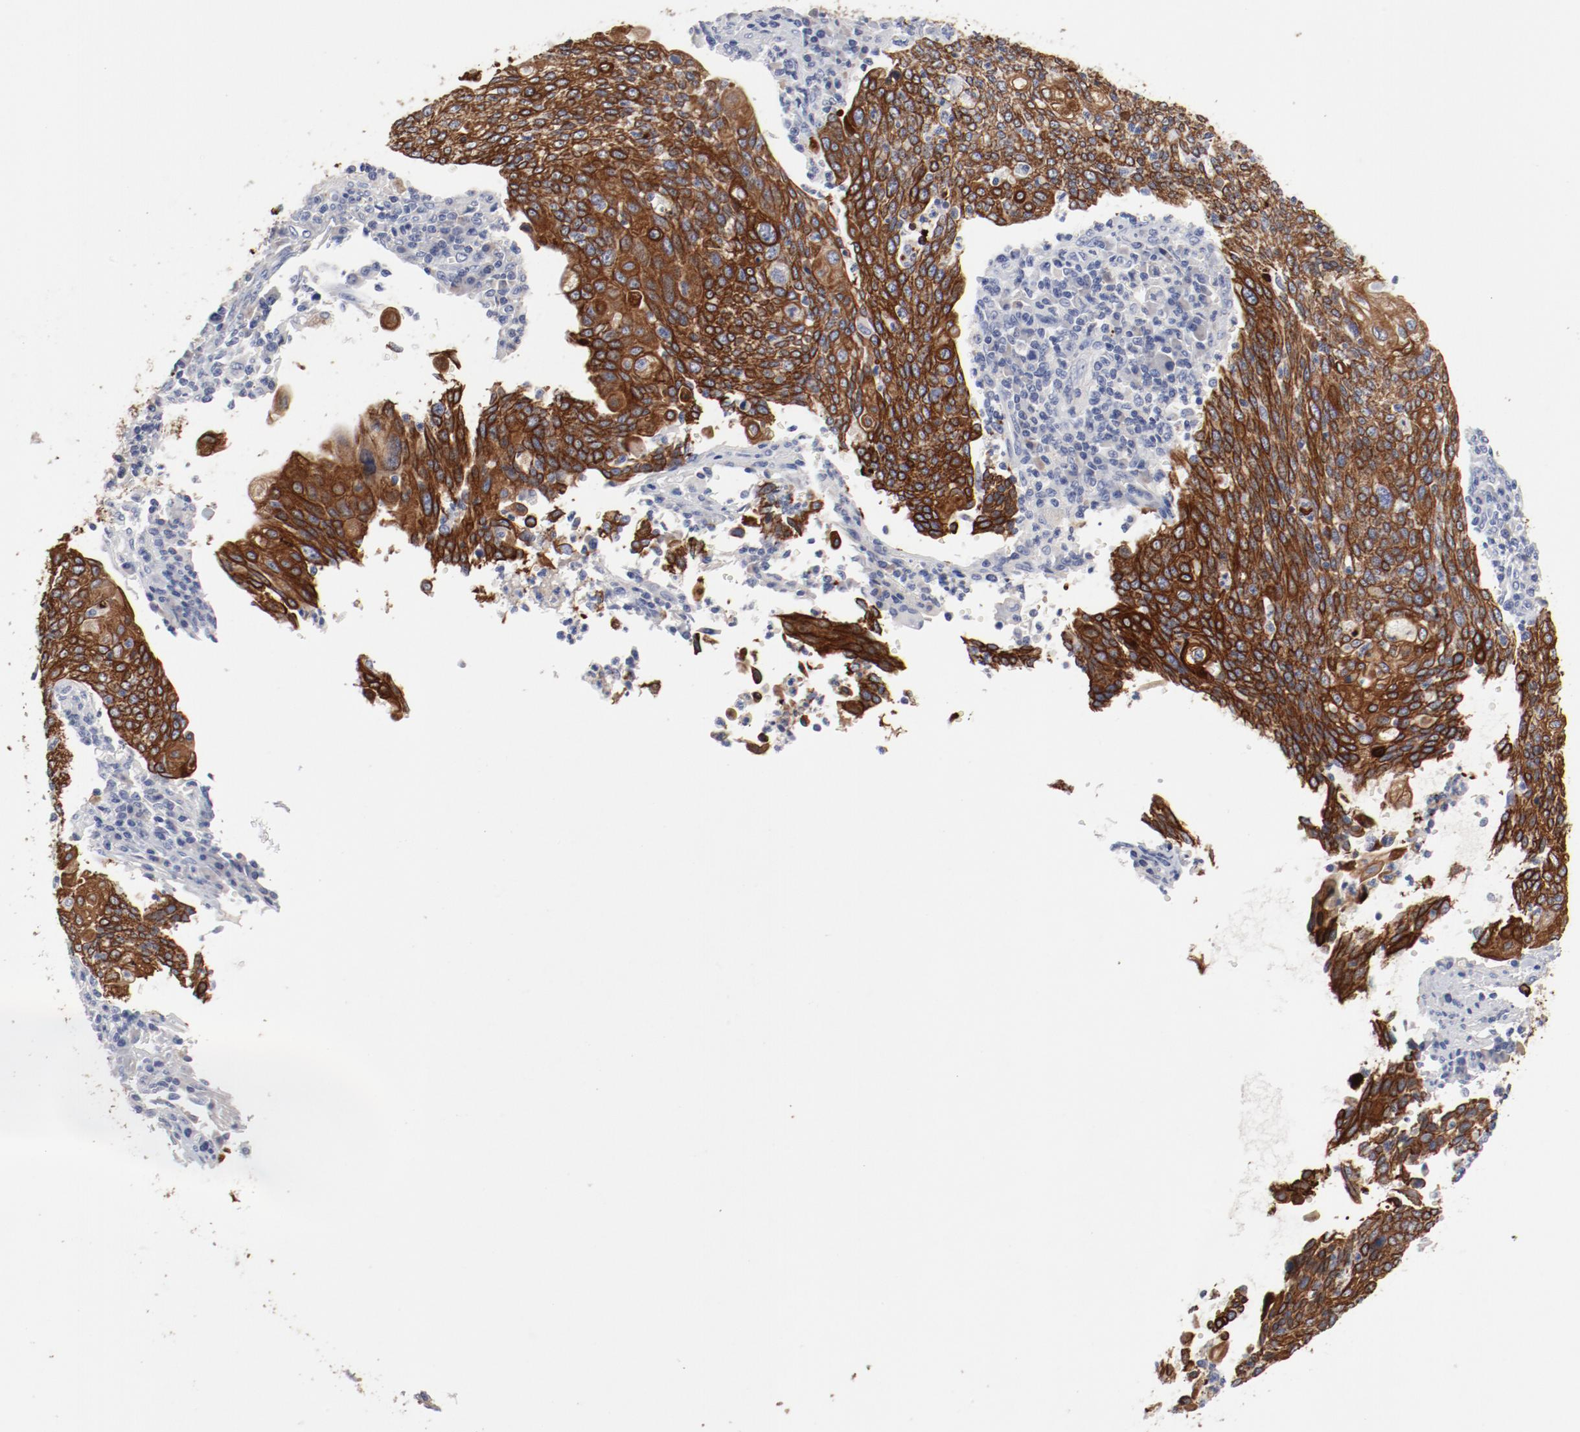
{"staining": {"intensity": "strong", "quantity": ">75%", "location": "cytoplasmic/membranous"}, "tissue": "cervical cancer", "cell_type": "Tumor cells", "image_type": "cancer", "snomed": [{"axis": "morphology", "description": "Squamous cell carcinoma, NOS"}, {"axis": "topography", "description": "Cervix"}], "caption": "Tumor cells show high levels of strong cytoplasmic/membranous expression in approximately >75% of cells in human cervical cancer.", "gene": "TSPAN6", "patient": {"sex": "female", "age": 40}}